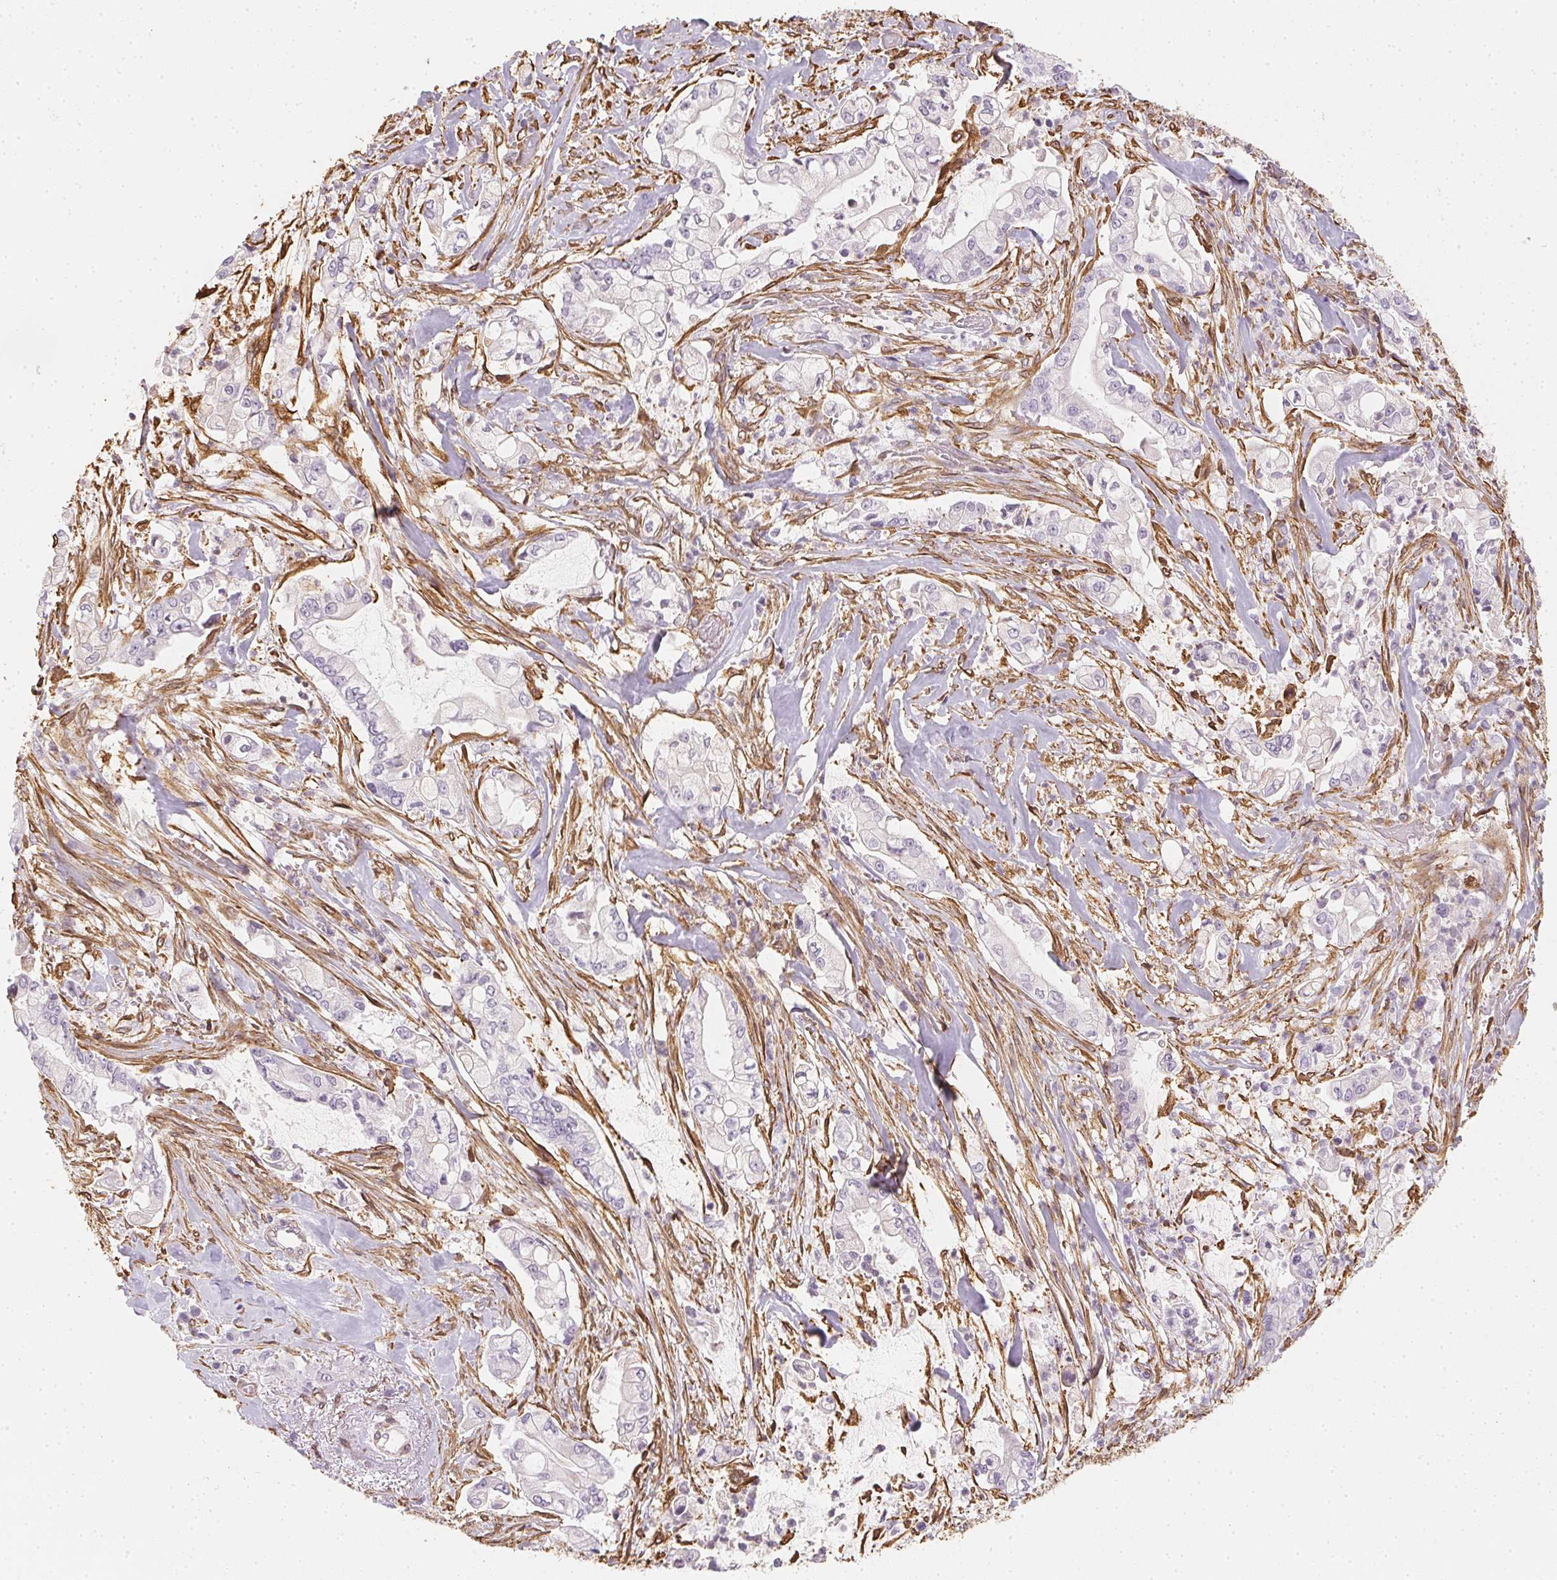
{"staining": {"intensity": "negative", "quantity": "none", "location": "none"}, "tissue": "pancreatic cancer", "cell_type": "Tumor cells", "image_type": "cancer", "snomed": [{"axis": "morphology", "description": "Adenocarcinoma, NOS"}, {"axis": "topography", "description": "Pancreas"}], "caption": "The immunohistochemistry (IHC) micrograph has no significant expression in tumor cells of pancreatic adenocarcinoma tissue. The staining was performed using DAB (3,3'-diaminobenzidine) to visualize the protein expression in brown, while the nuclei were stained in blue with hematoxylin (Magnification: 20x).", "gene": "RSBN1", "patient": {"sex": "female", "age": 69}}